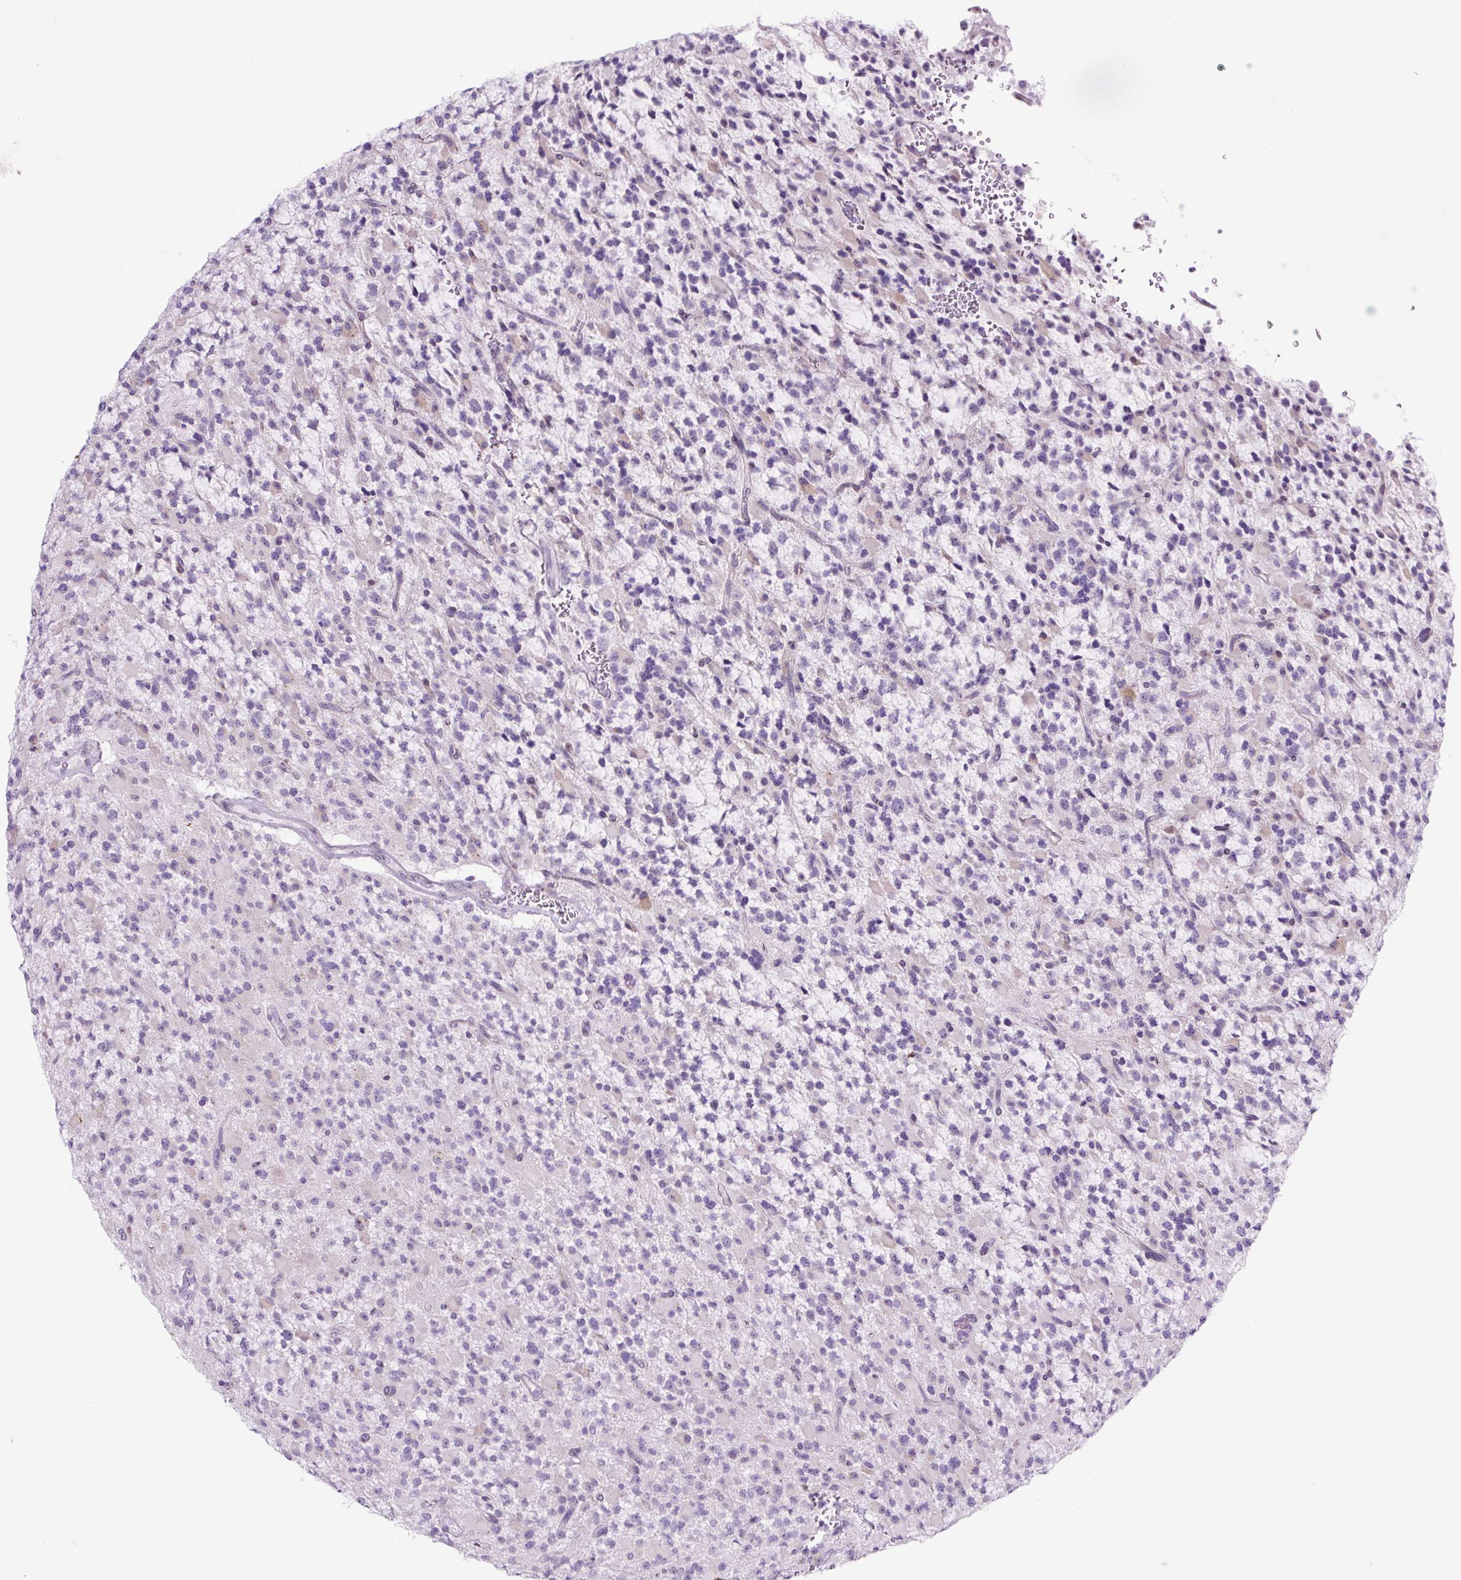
{"staining": {"intensity": "weak", "quantity": "<25%", "location": "nuclear"}, "tissue": "glioma", "cell_type": "Tumor cells", "image_type": "cancer", "snomed": [{"axis": "morphology", "description": "Glioma, malignant, High grade"}, {"axis": "topography", "description": "Brain"}], "caption": "High power microscopy photomicrograph of an IHC image of glioma, revealing no significant expression in tumor cells.", "gene": "RRS1", "patient": {"sex": "male", "age": 34}}